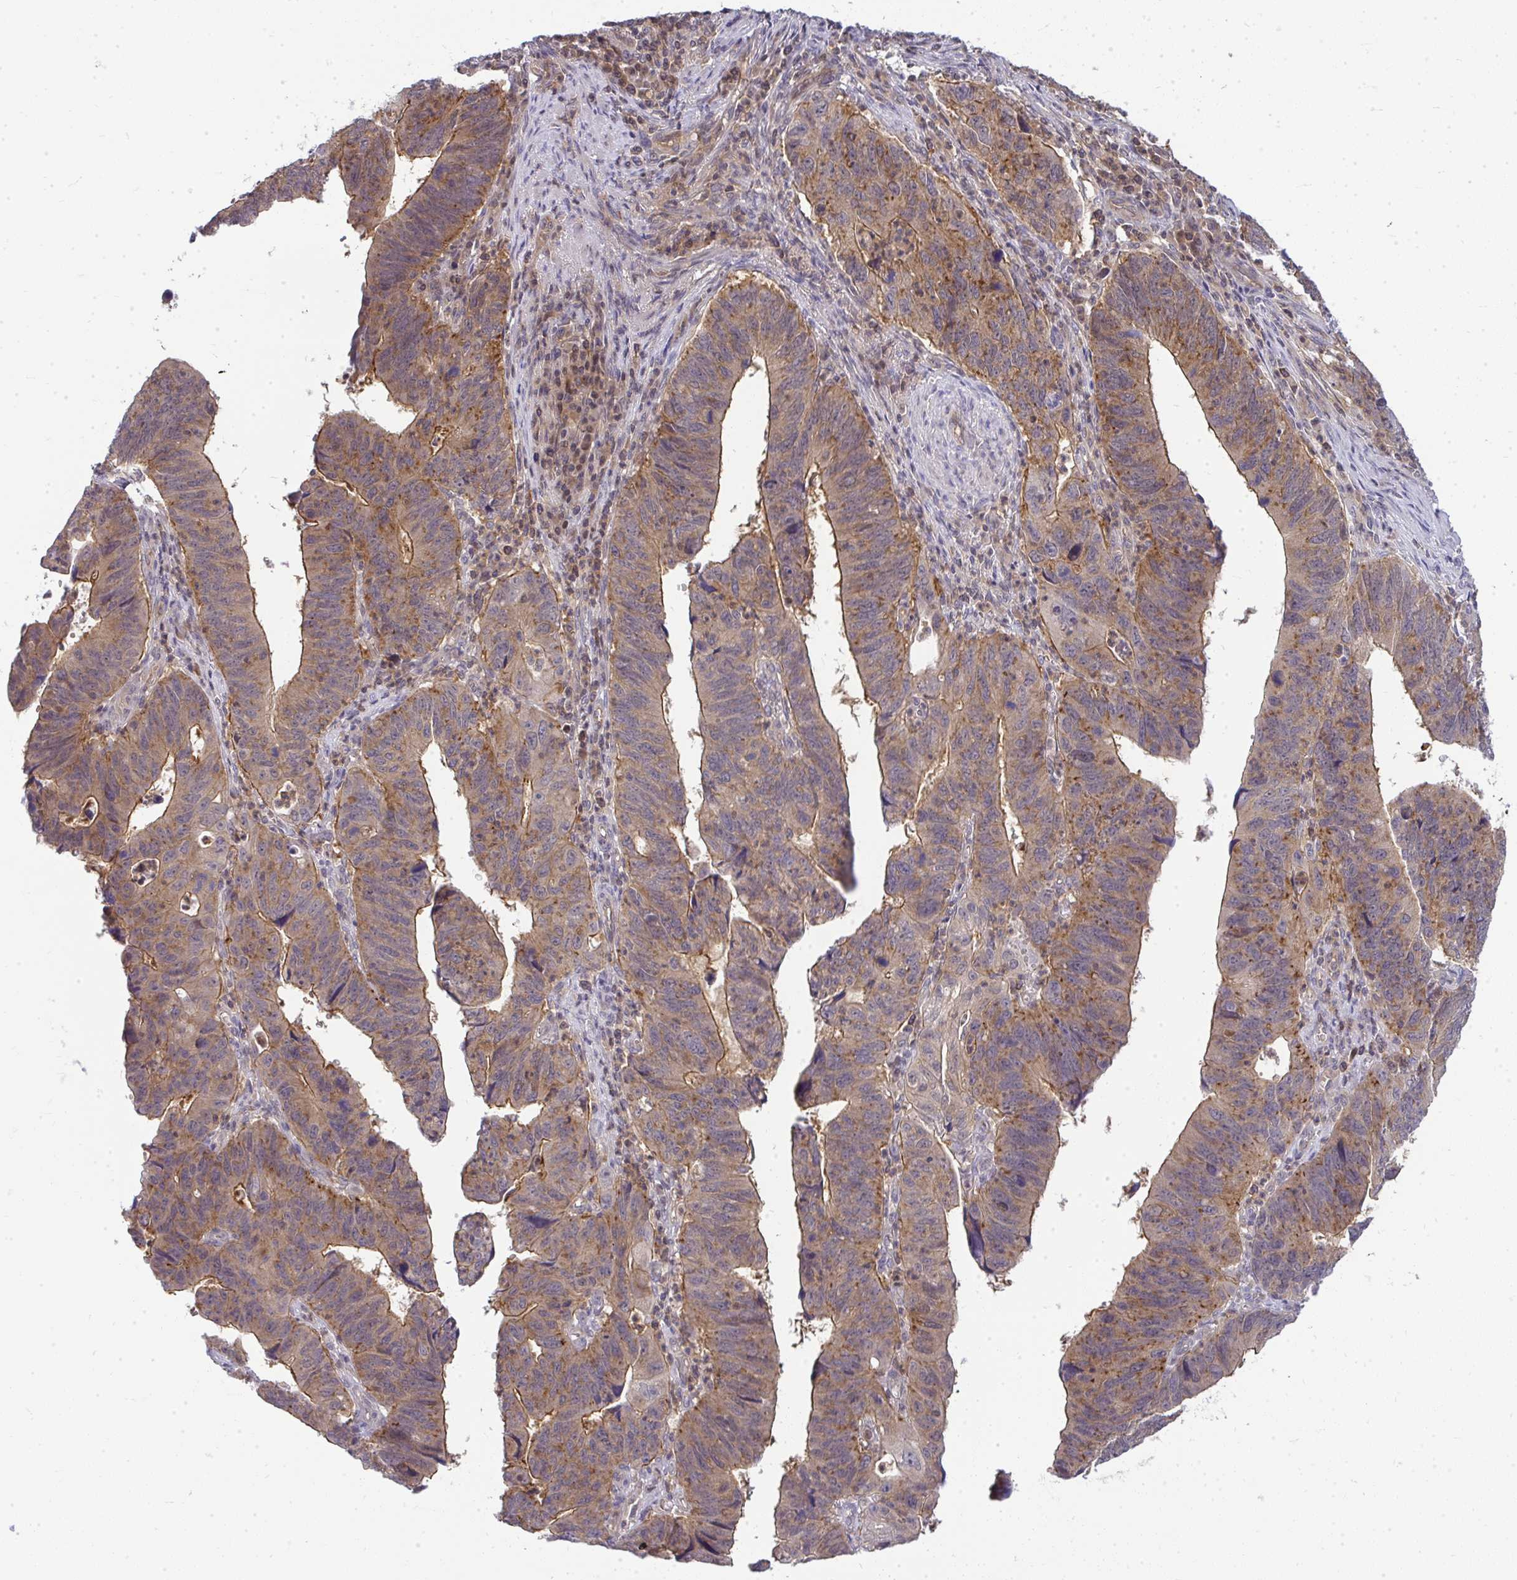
{"staining": {"intensity": "moderate", "quantity": ">75%", "location": "cytoplasmic/membranous"}, "tissue": "stomach cancer", "cell_type": "Tumor cells", "image_type": "cancer", "snomed": [{"axis": "morphology", "description": "Adenocarcinoma, NOS"}, {"axis": "topography", "description": "Stomach"}], "caption": "Stomach cancer (adenocarcinoma) stained with a brown dye reveals moderate cytoplasmic/membranous positive positivity in about >75% of tumor cells.", "gene": "HDHD2", "patient": {"sex": "male", "age": 59}}